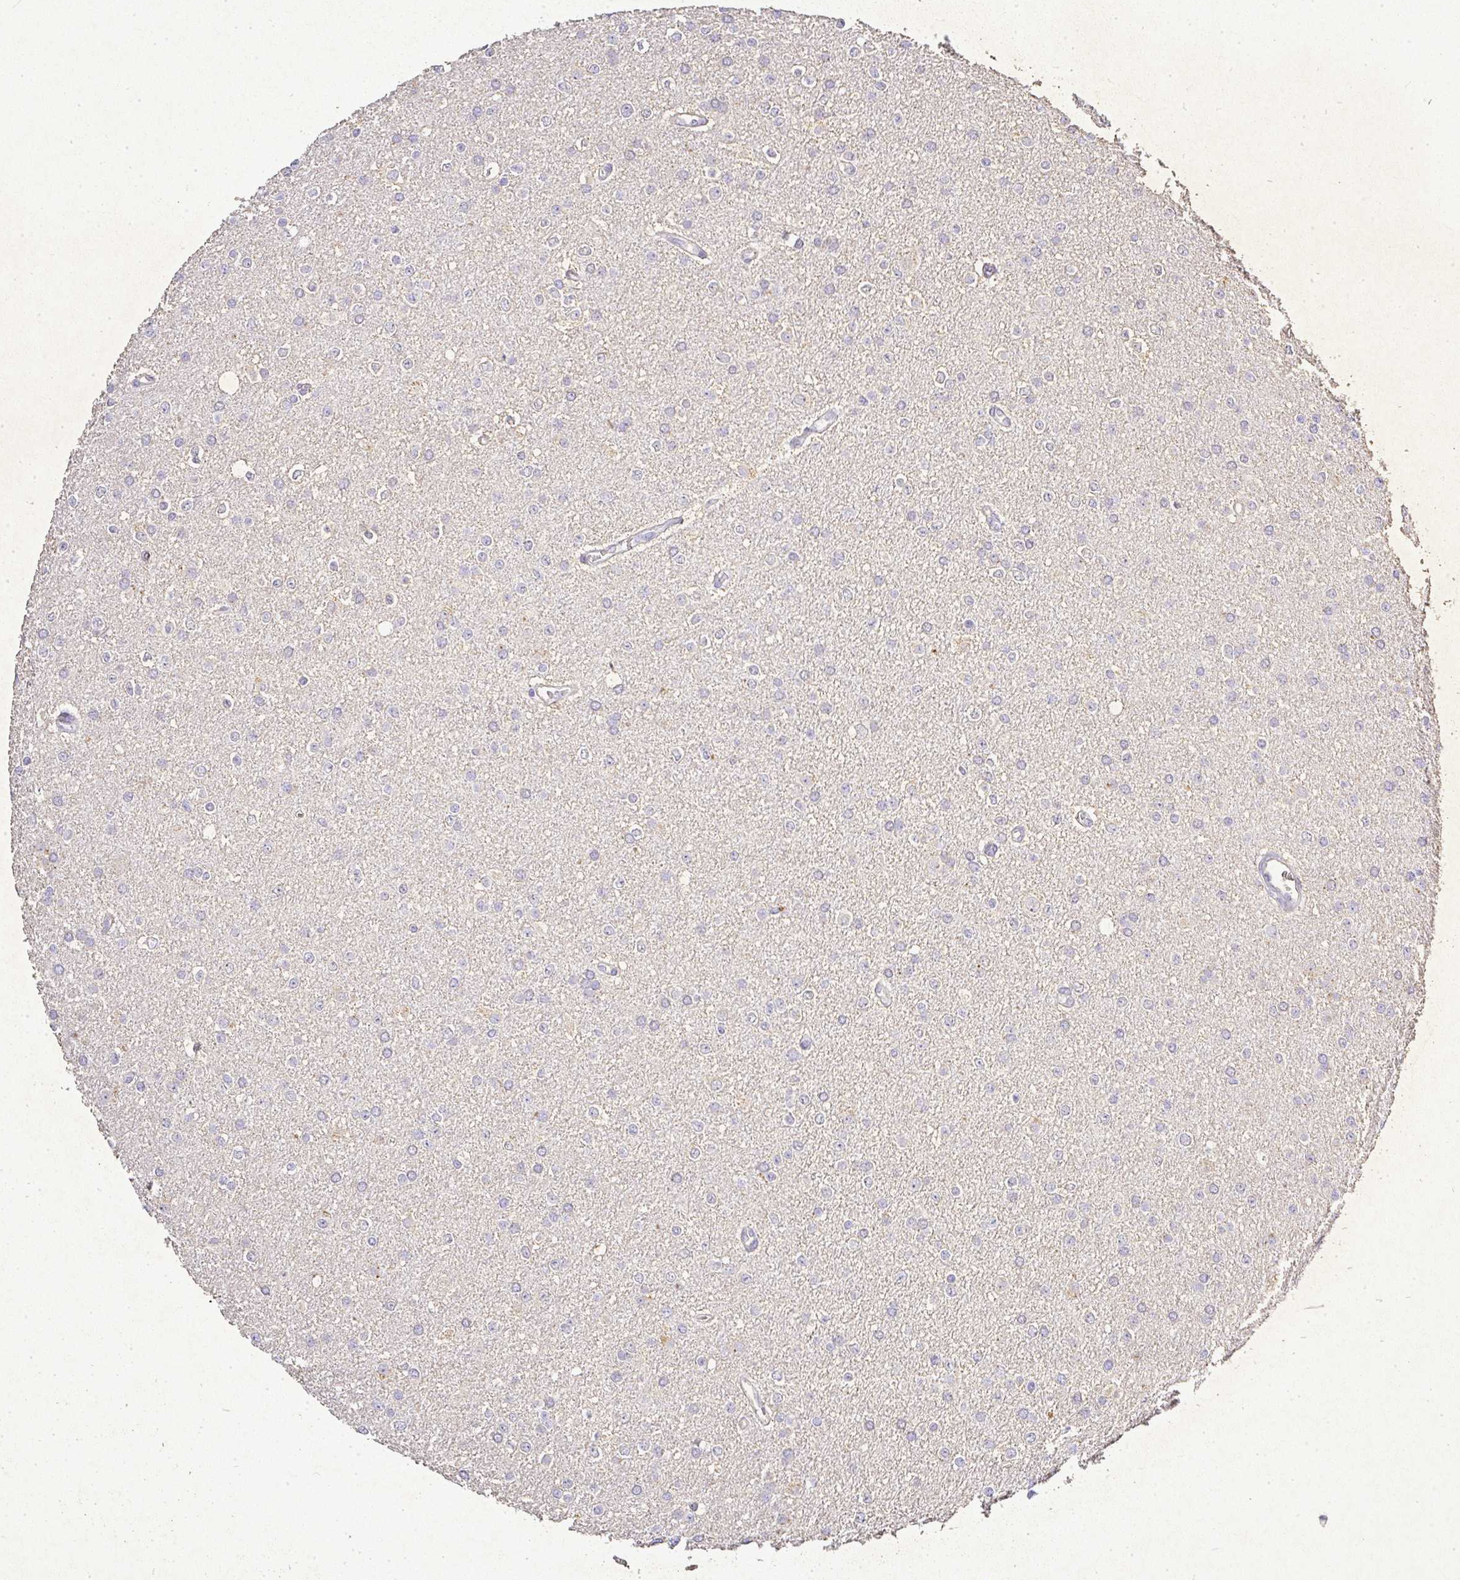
{"staining": {"intensity": "negative", "quantity": "none", "location": "none"}, "tissue": "glioma", "cell_type": "Tumor cells", "image_type": "cancer", "snomed": [{"axis": "morphology", "description": "Glioma, malignant, Low grade"}, {"axis": "topography", "description": "Brain"}], "caption": "Immunohistochemical staining of glioma reveals no significant expression in tumor cells.", "gene": "RPS2", "patient": {"sex": "female", "age": 34}}